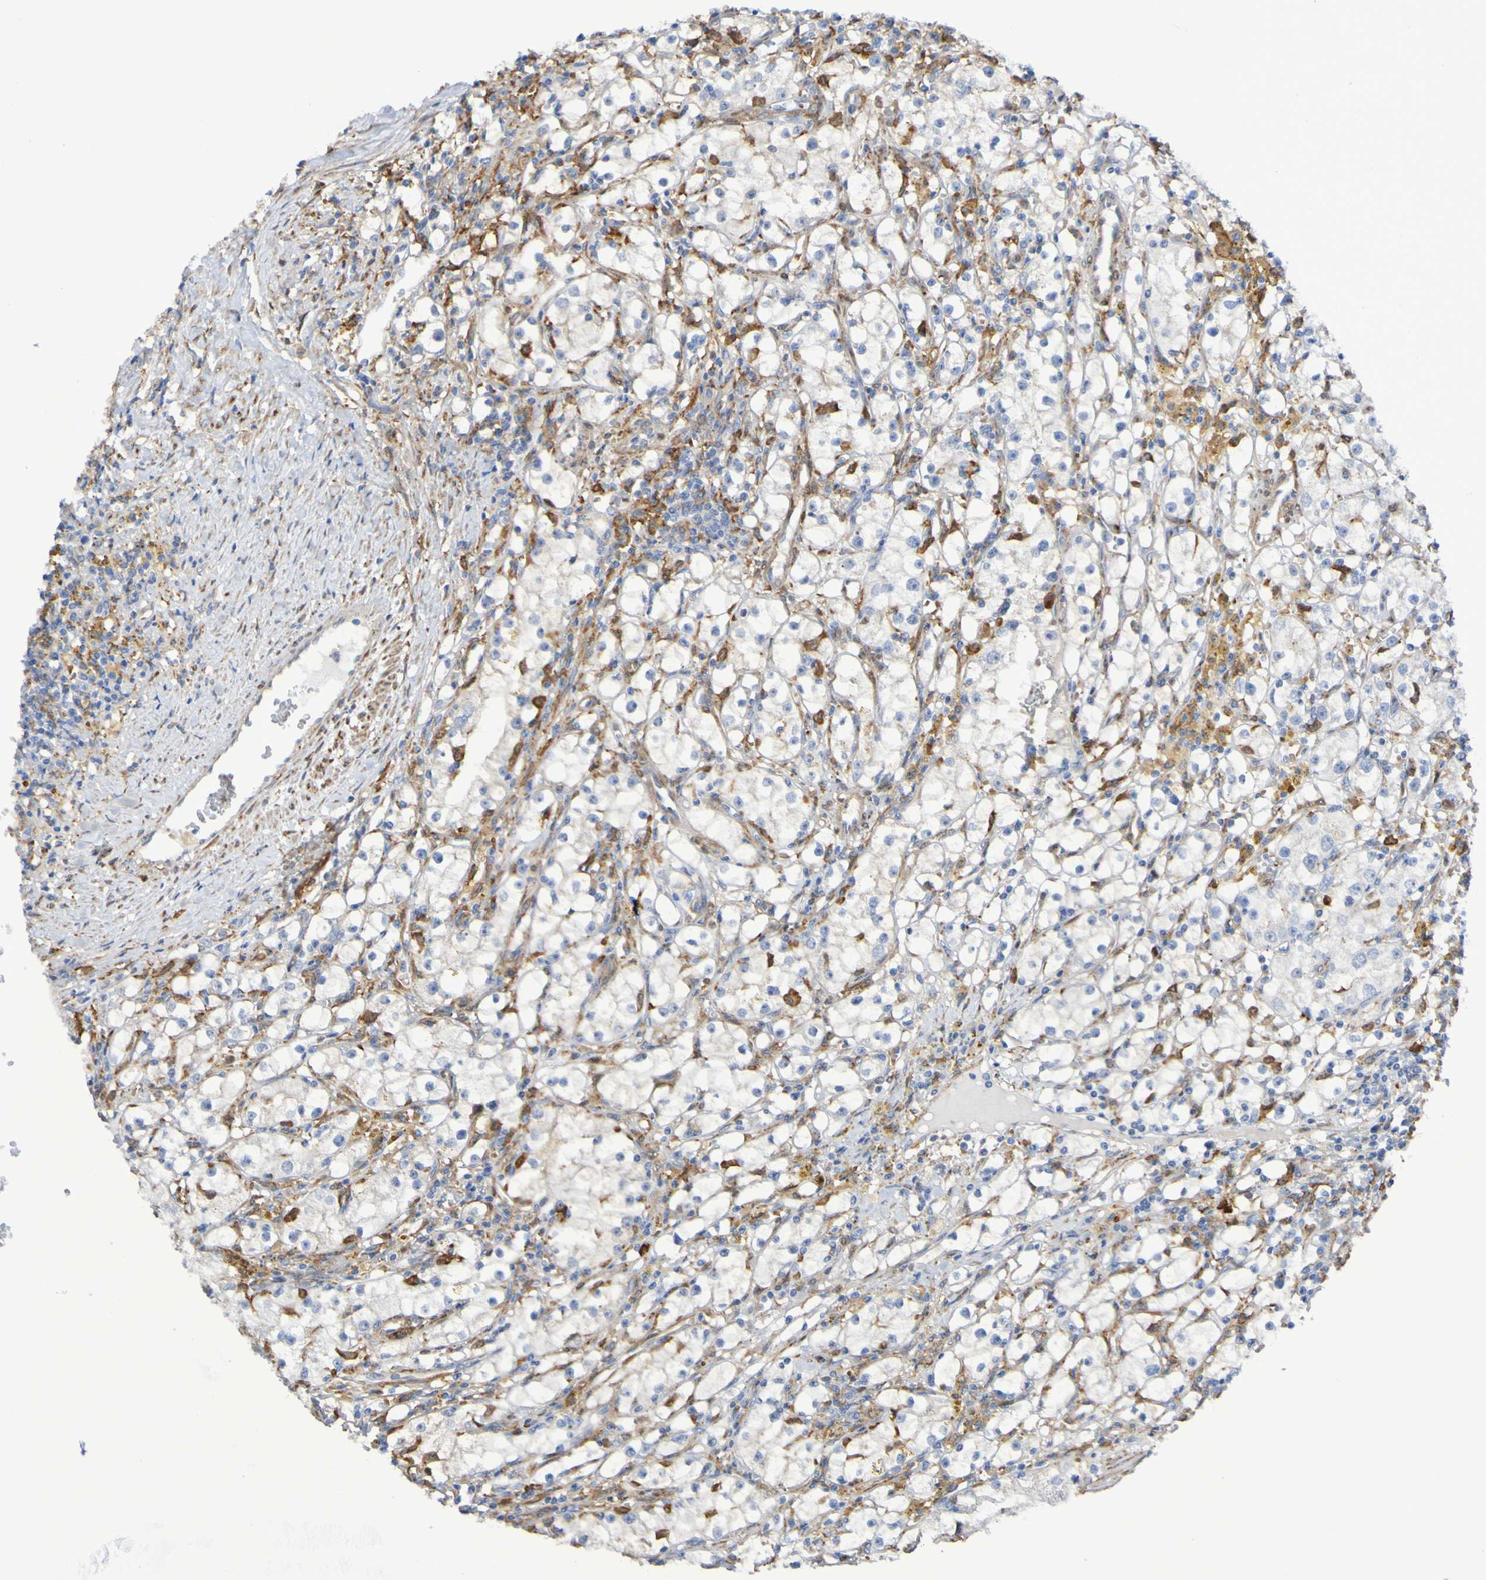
{"staining": {"intensity": "negative", "quantity": "none", "location": "none"}, "tissue": "renal cancer", "cell_type": "Tumor cells", "image_type": "cancer", "snomed": [{"axis": "morphology", "description": "Adenocarcinoma, NOS"}, {"axis": "topography", "description": "Kidney"}], "caption": "The histopathology image displays no significant positivity in tumor cells of renal cancer (adenocarcinoma).", "gene": "SCRG1", "patient": {"sex": "male", "age": 56}}